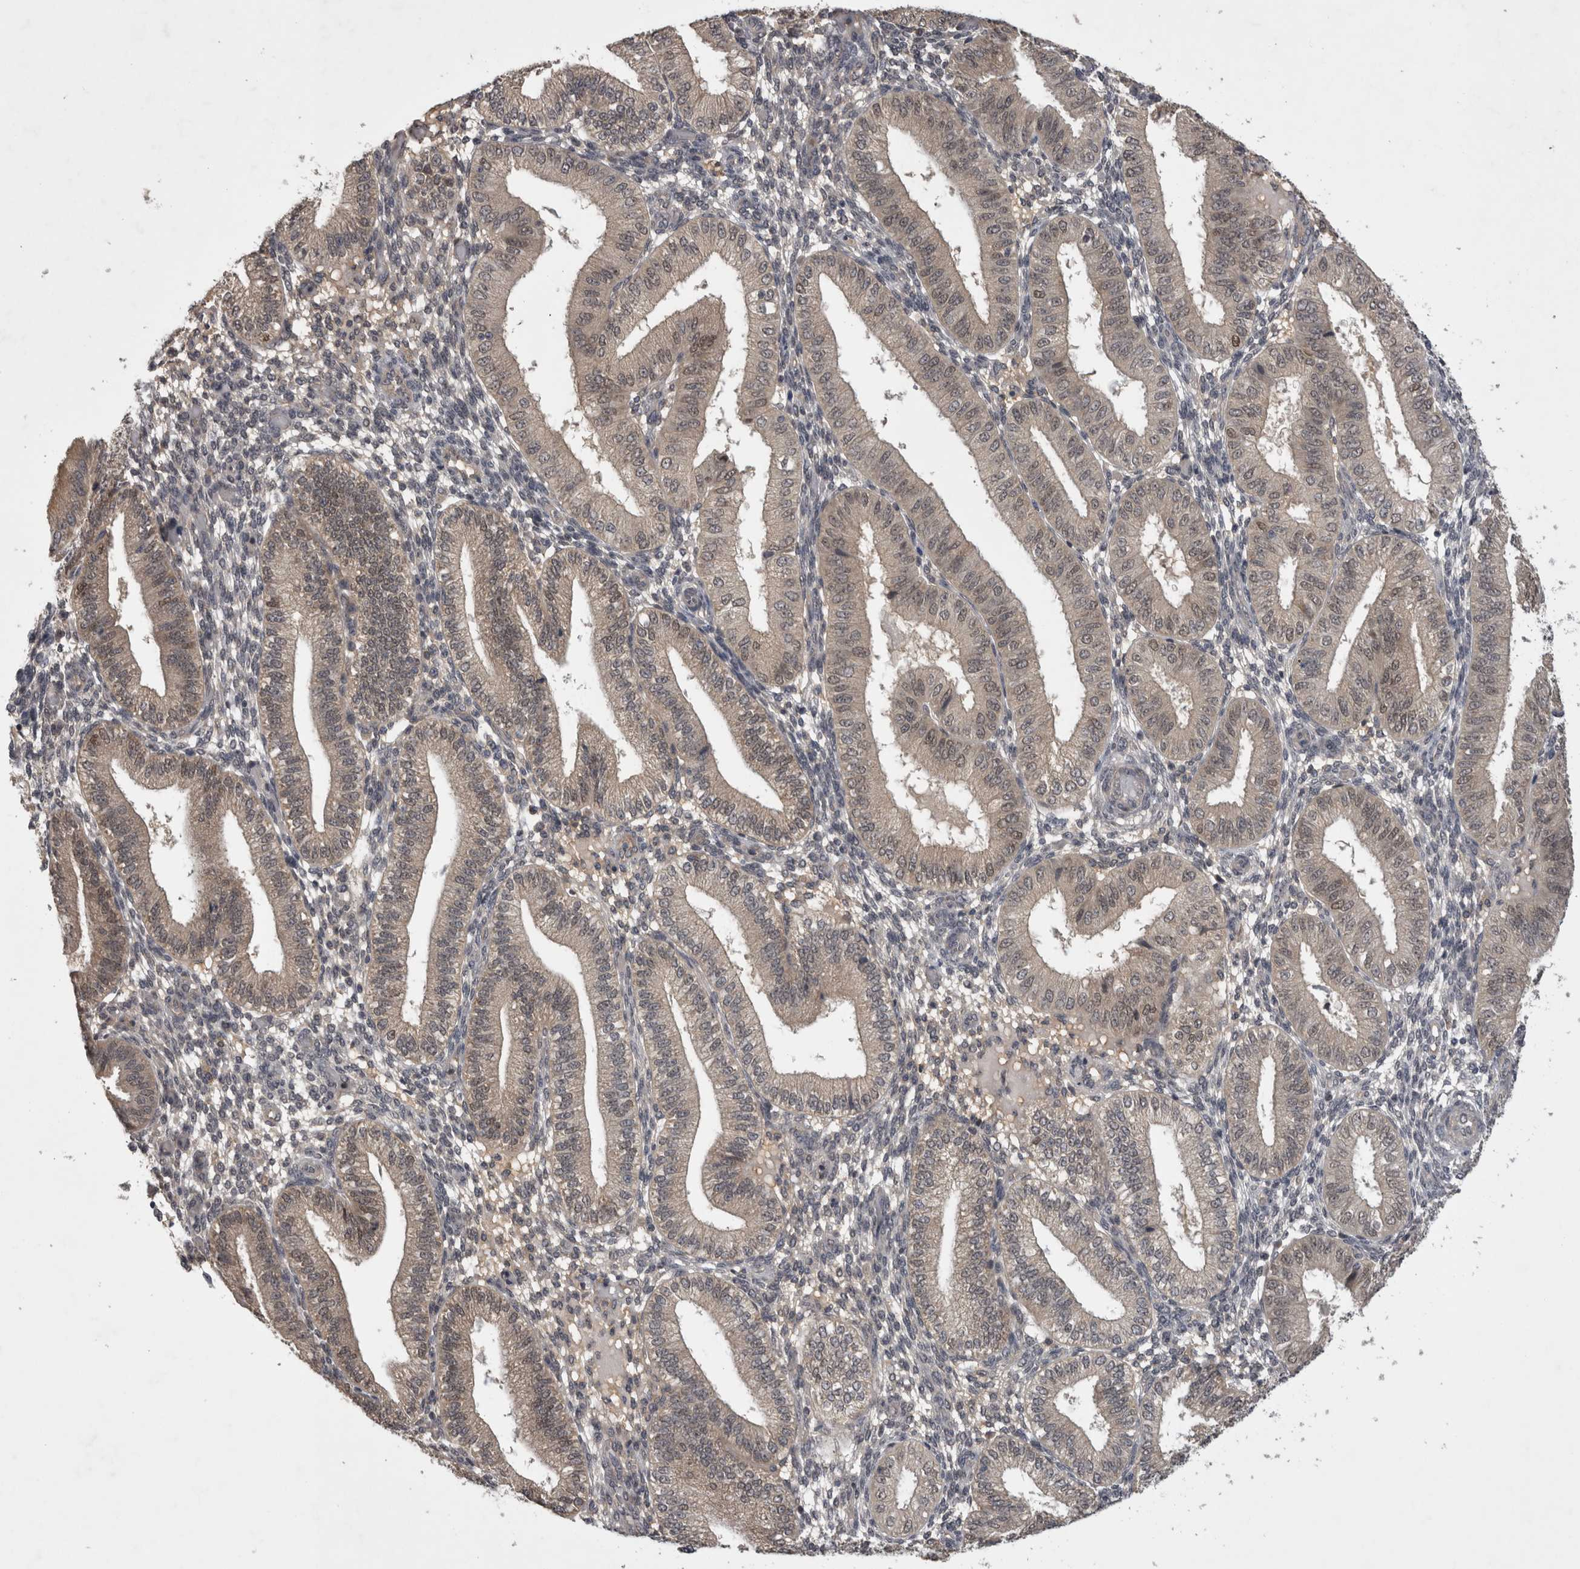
{"staining": {"intensity": "weak", "quantity": "<25%", "location": "cytoplasmic/membranous"}, "tissue": "endometrium", "cell_type": "Cells in endometrial stroma", "image_type": "normal", "snomed": [{"axis": "morphology", "description": "Normal tissue, NOS"}, {"axis": "topography", "description": "Endometrium"}], "caption": "DAB (3,3'-diaminobenzidine) immunohistochemical staining of unremarkable human endometrium reveals no significant staining in cells in endometrial stroma. (DAB immunohistochemistry, high magnification).", "gene": "ZNF114", "patient": {"sex": "female", "age": 39}}